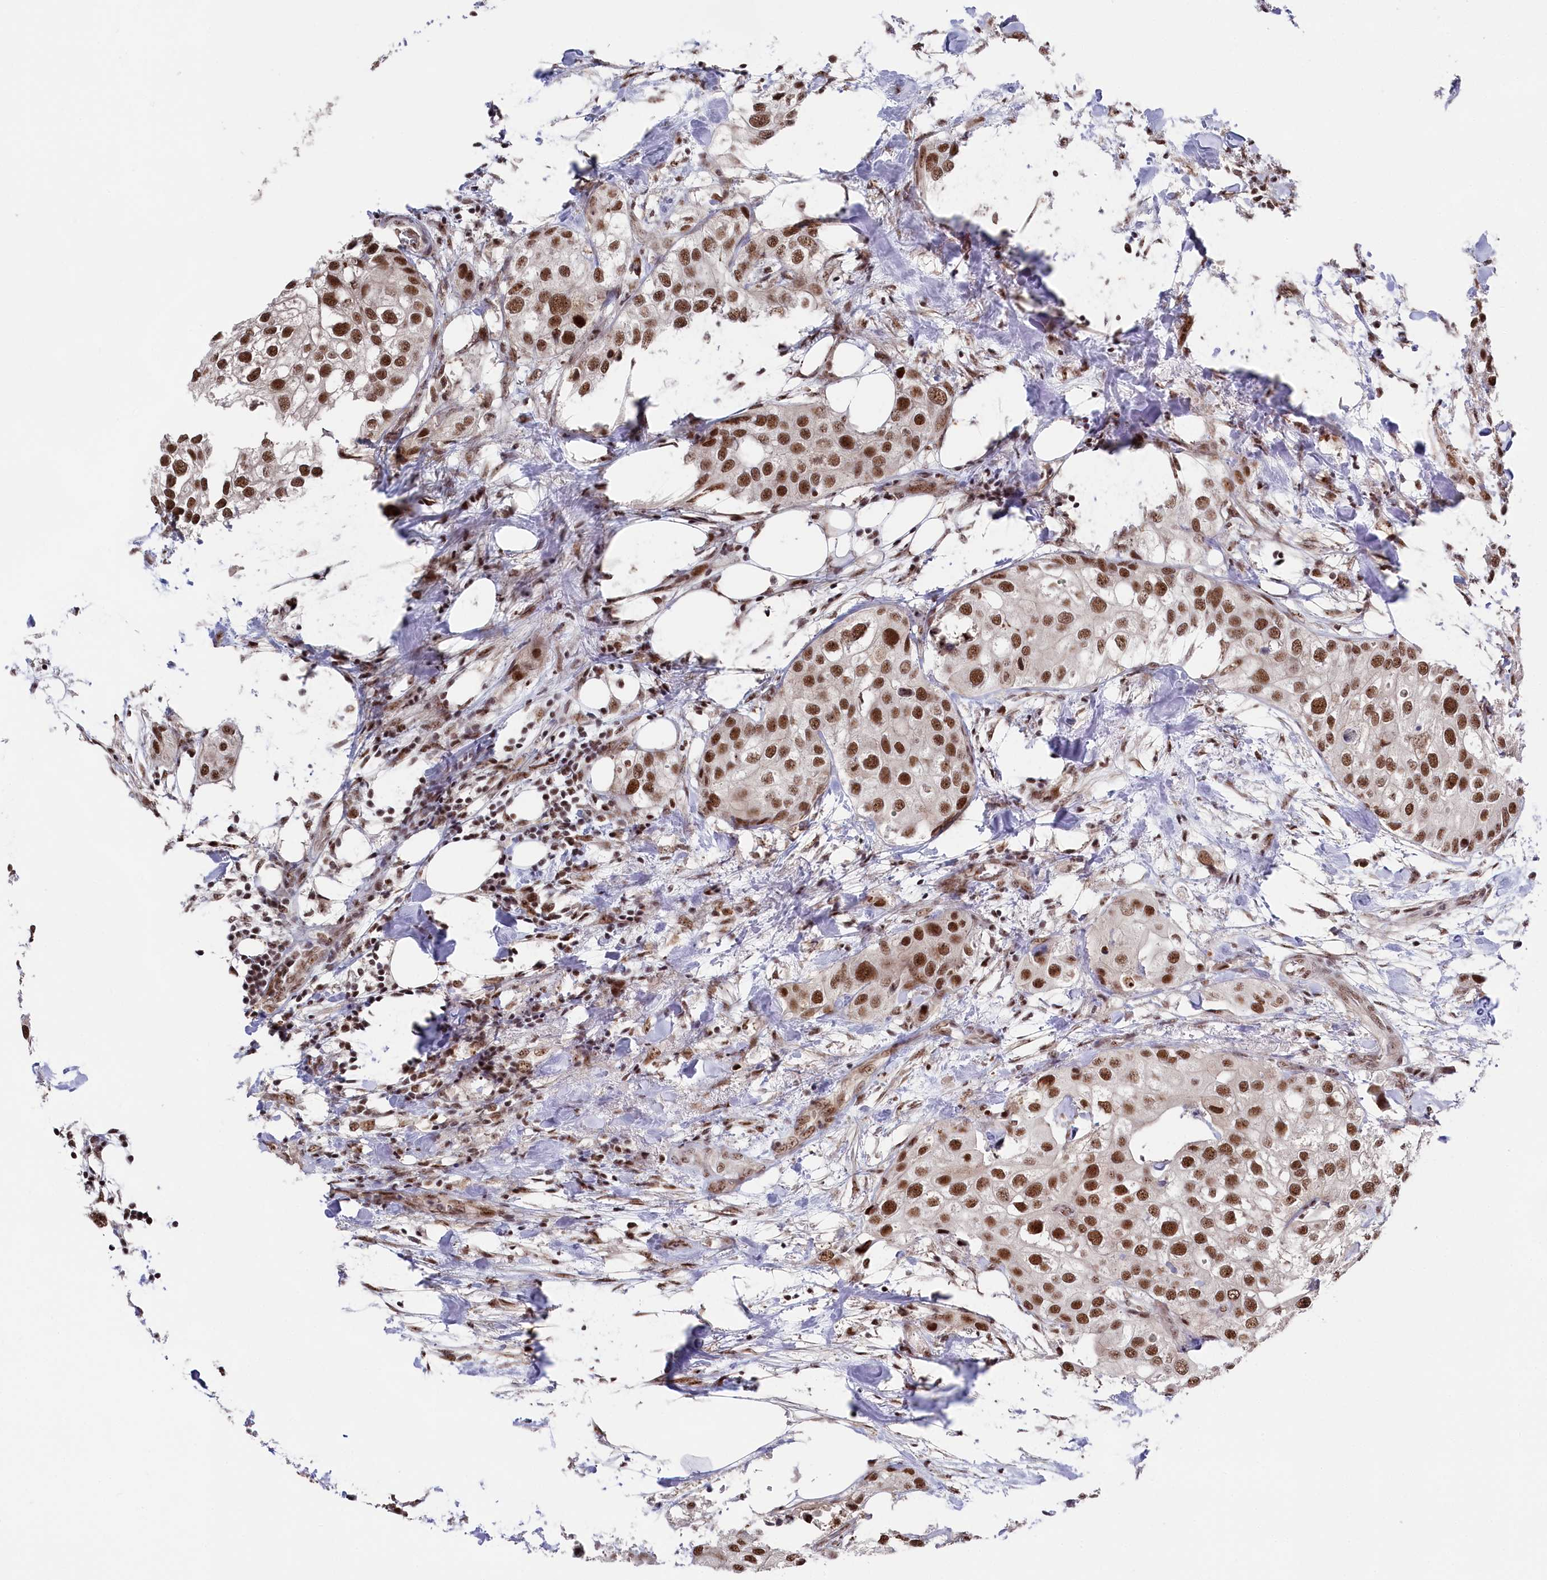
{"staining": {"intensity": "moderate", "quantity": ">75%", "location": "nuclear"}, "tissue": "urothelial cancer", "cell_type": "Tumor cells", "image_type": "cancer", "snomed": [{"axis": "morphology", "description": "Urothelial carcinoma, High grade"}, {"axis": "topography", "description": "Urinary bladder"}], "caption": "Immunohistochemistry micrograph of human urothelial carcinoma (high-grade) stained for a protein (brown), which displays medium levels of moderate nuclear staining in approximately >75% of tumor cells.", "gene": "POLR2H", "patient": {"sex": "male", "age": 64}}